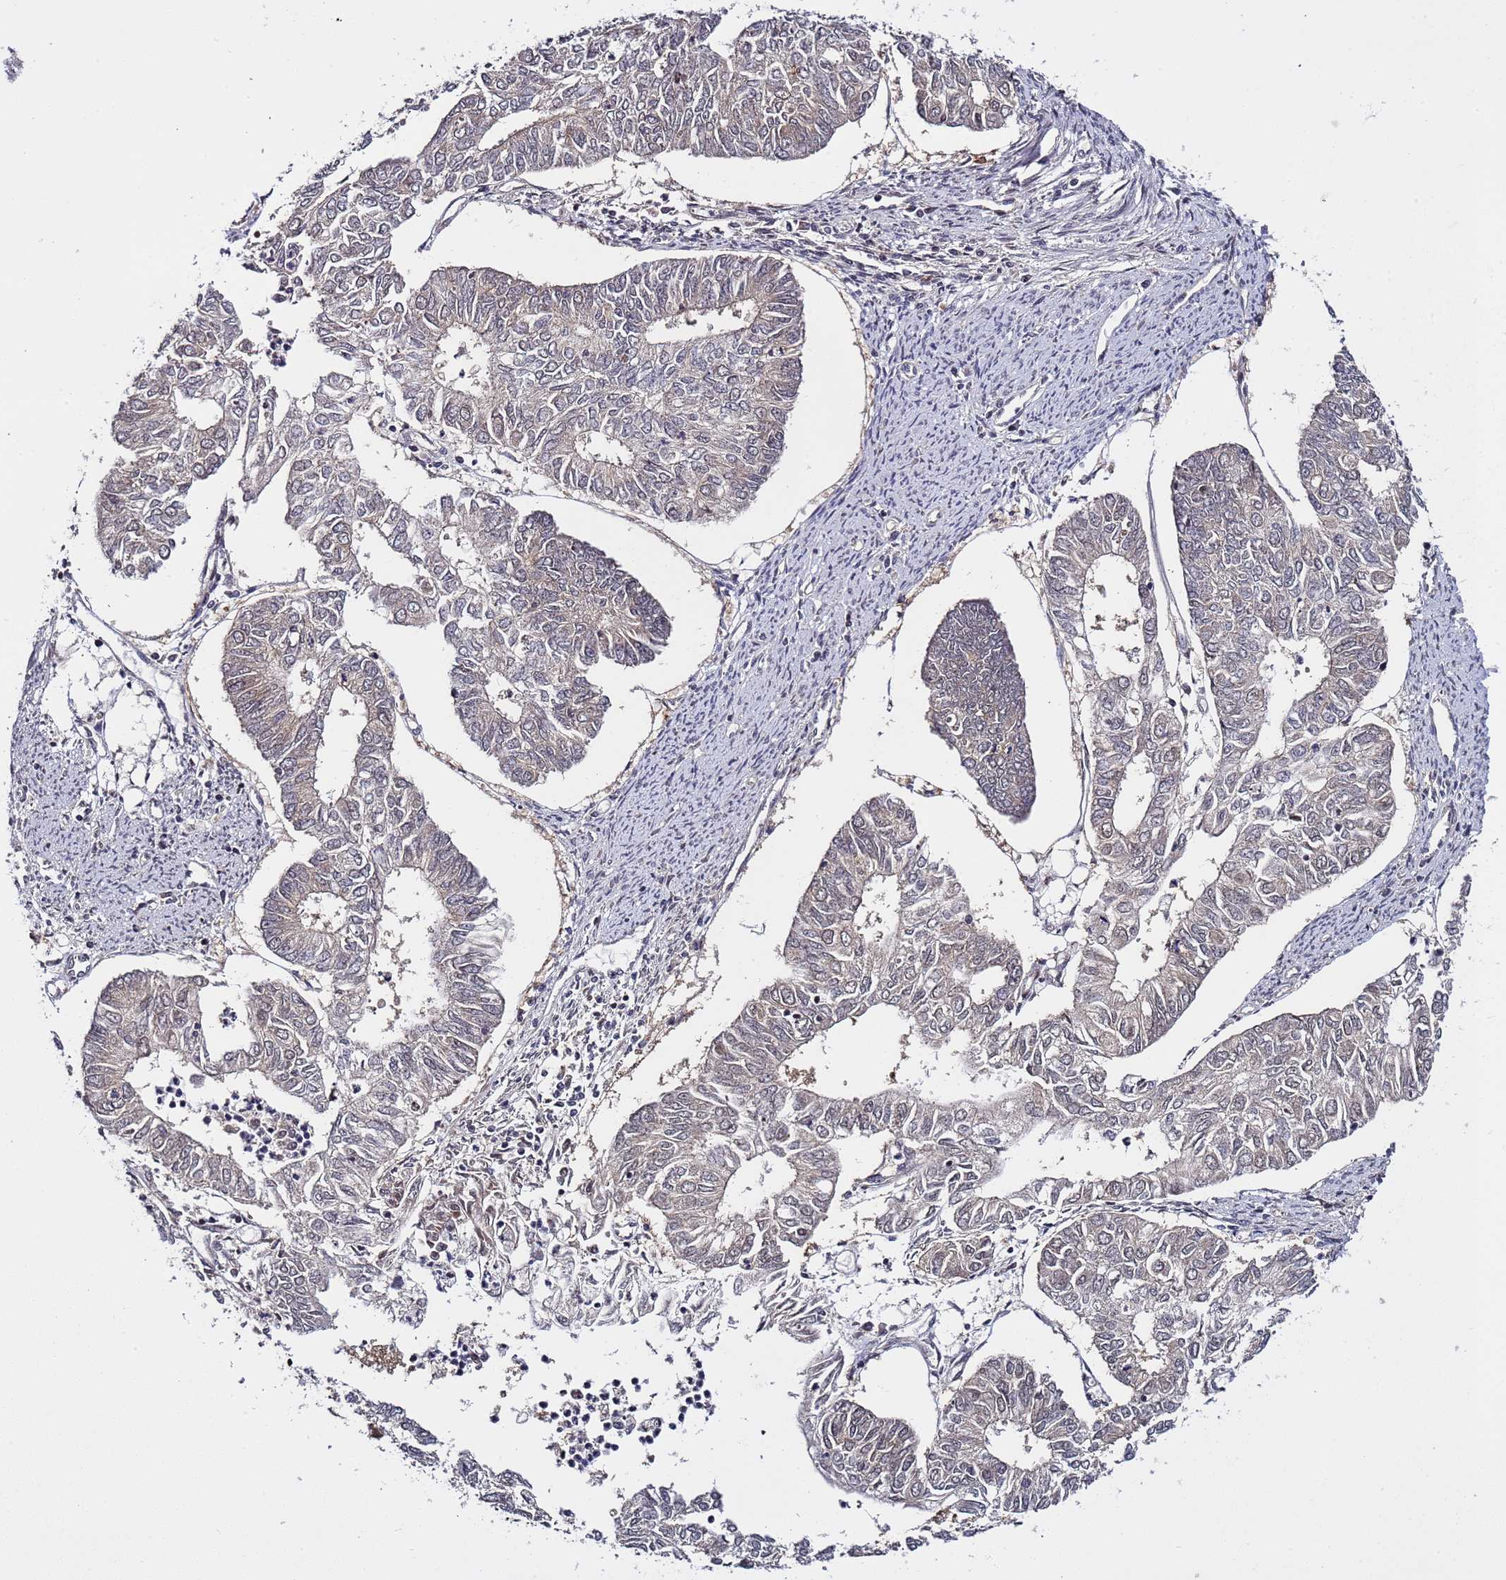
{"staining": {"intensity": "negative", "quantity": "none", "location": "none"}, "tissue": "endometrial cancer", "cell_type": "Tumor cells", "image_type": "cancer", "snomed": [{"axis": "morphology", "description": "Adenocarcinoma, NOS"}, {"axis": "topography", "description": "Endometrium"}], "caption": "A high-resolution micrograph shows immunohistochemistry staining of adenocarcinoma (endometrial), which demonstrates no significant expression in tumor cells.", "gene": "POLR2D", "patient": {"sex": "female", "age": 68}}